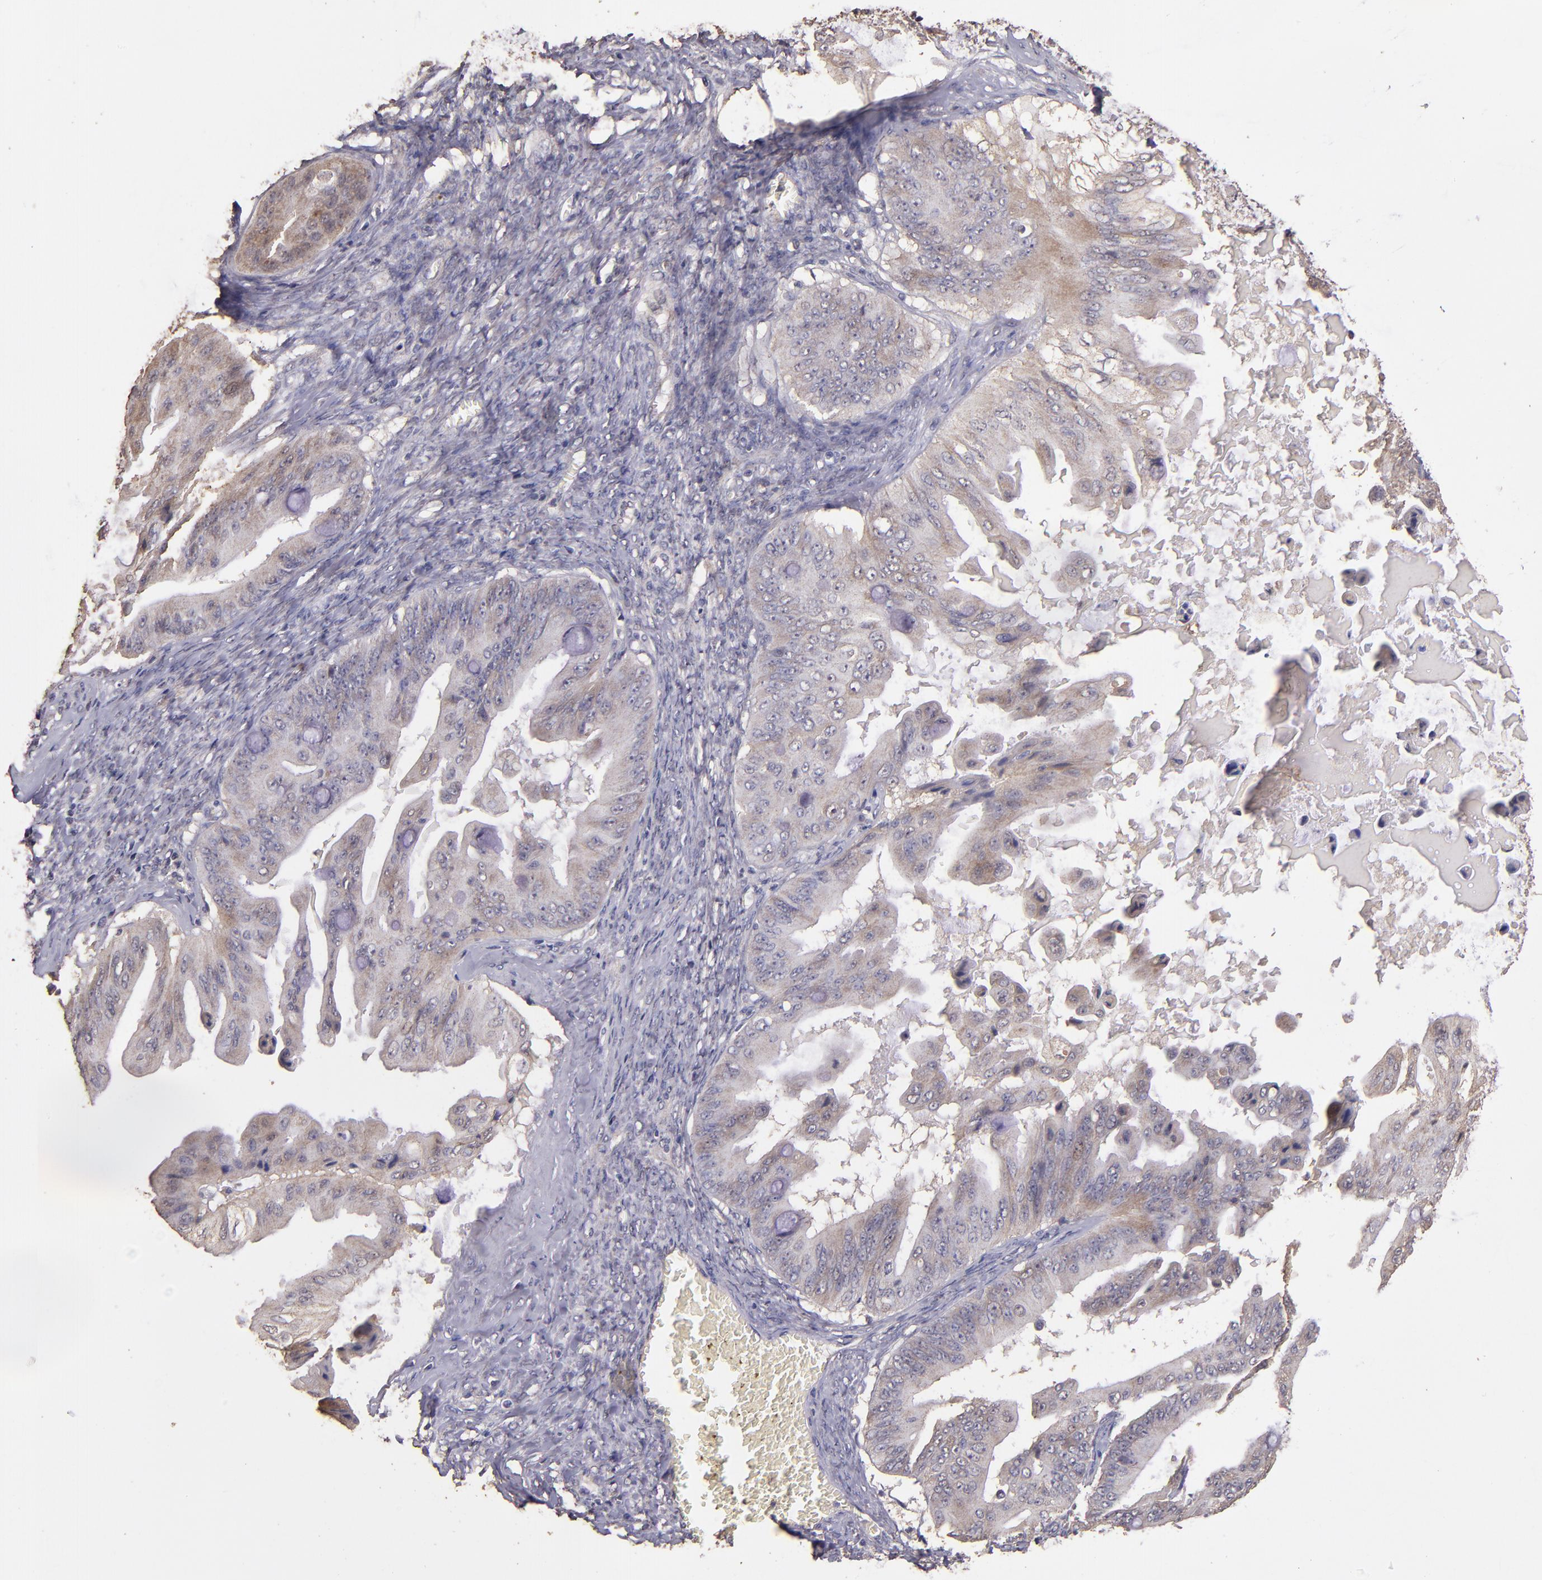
{"staining": {"intensity": "weak", "quantity": ">75%", "location": "cytoplasmic/membranous"}, "tissue": "ovarian cancer", "cell_type": "Tumor cells", "image_type": "cancer", "snomed": [{"axis": "morphology", "description": "Cystadenocarcinoma, mucinous, NOS"}, {"axis": "topography", "description": "Ovary"}], "caption": "Protein staining reveals weak cytoplasmic/membranous expression in approximately >75% of tumor cells in mucinous cystadenocarcinoma (ovarian). (DAB IHC with brightfield microscopy, high magnification).", "gene": "HECTD1", "patient": {"sex": "female", "age": 37}}